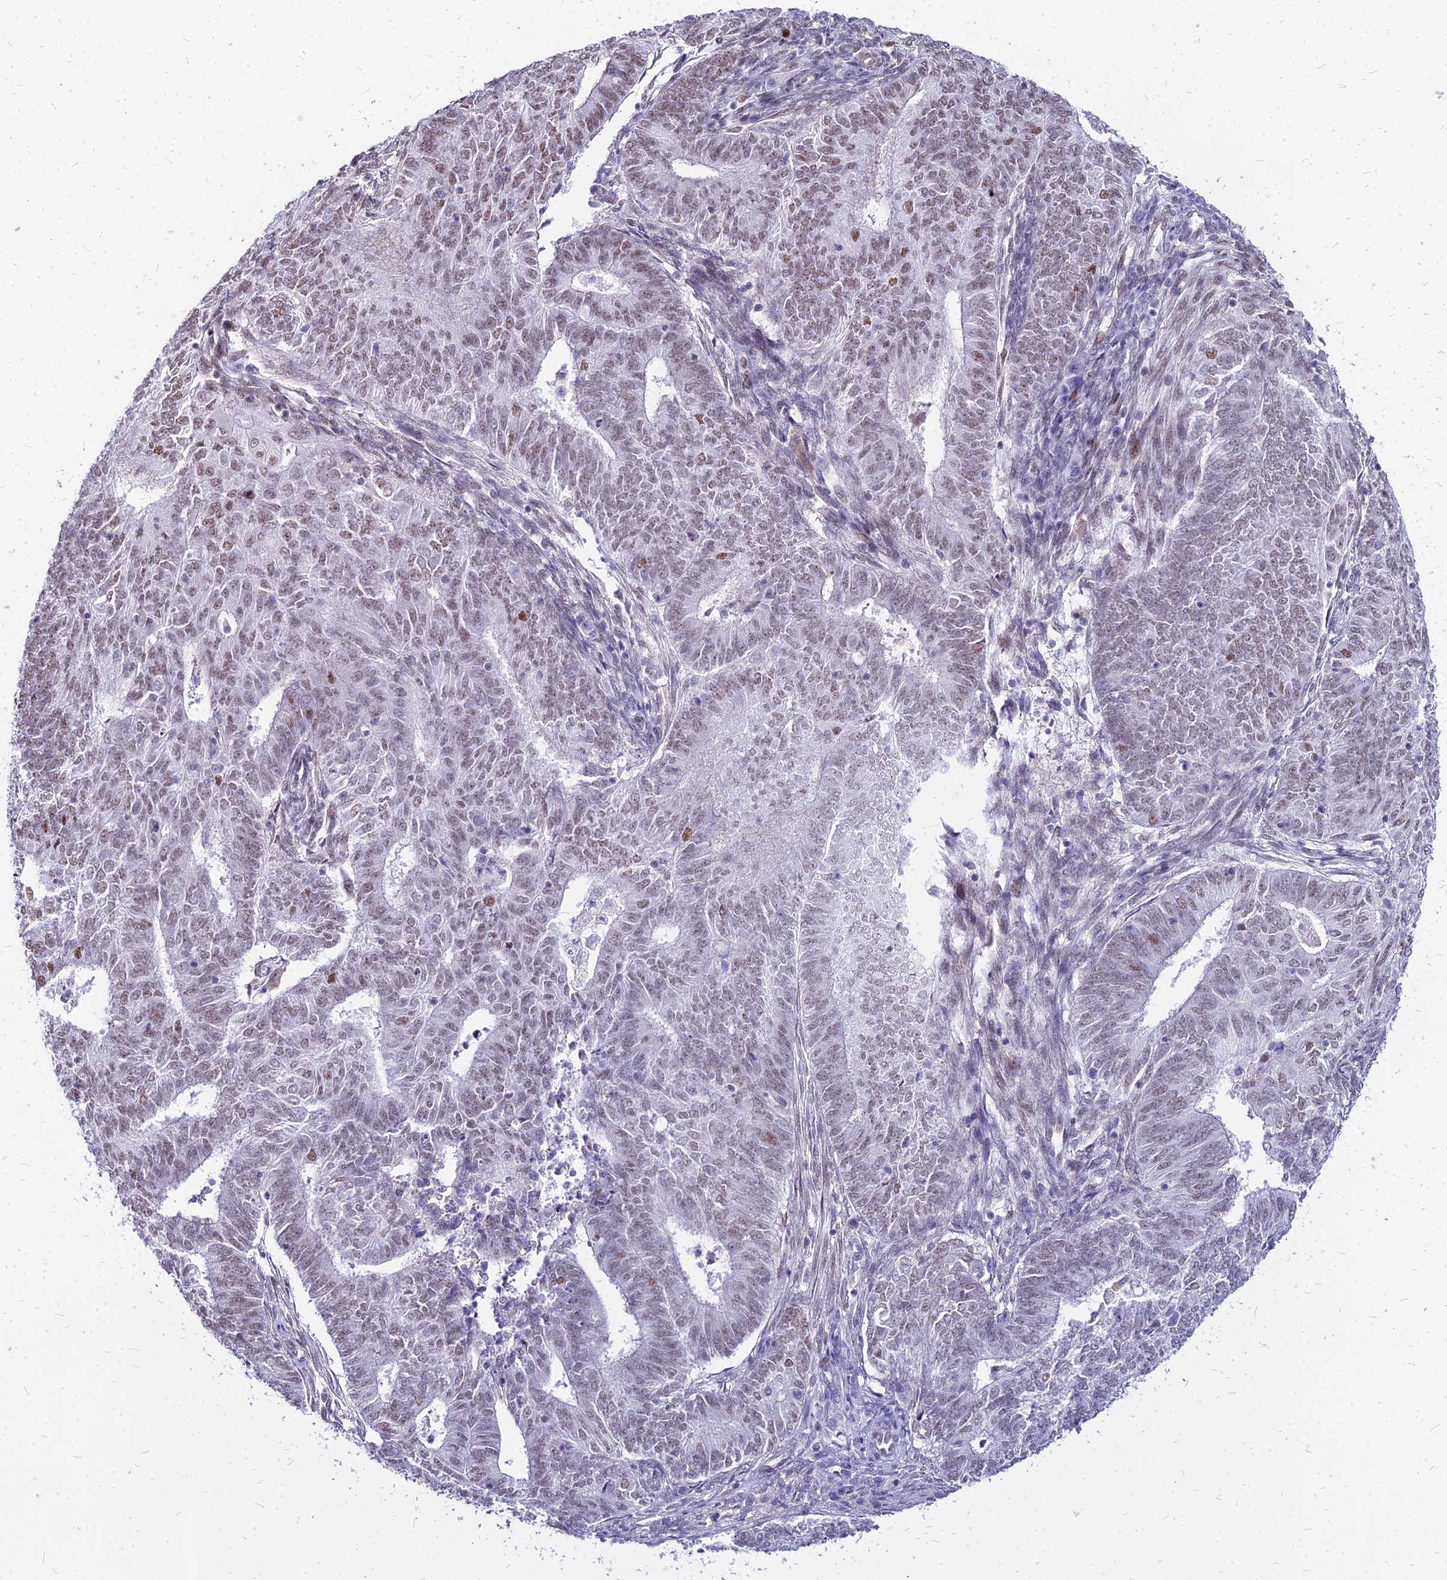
{"staining": {"intensity": "moderate", "quantity": "25%-75%", "location": "nuclear"}, "tissue": "endometrial cancer", "cell_type": "Tumor cells", "image_type": "cancer", "snomed": [{"axis": "morphology", "description": "Adenocarcinoma, NOS"}, {"axis": "topography", "description": "Endometrium"}], "caption": "Immunohistochemical staining of human endometrial cancer displays medium levels of moderate nuclear protein positivity in about 25%-75% of tumor cells. The staining is performed using DAB (3,3'-diaminobenzidine) brown chromogen to label protein expression. The nuclei are counter-stained blue using hematoxylin.", "gene": "FDX2", "patient": {"sex": "female", "age": 62}}